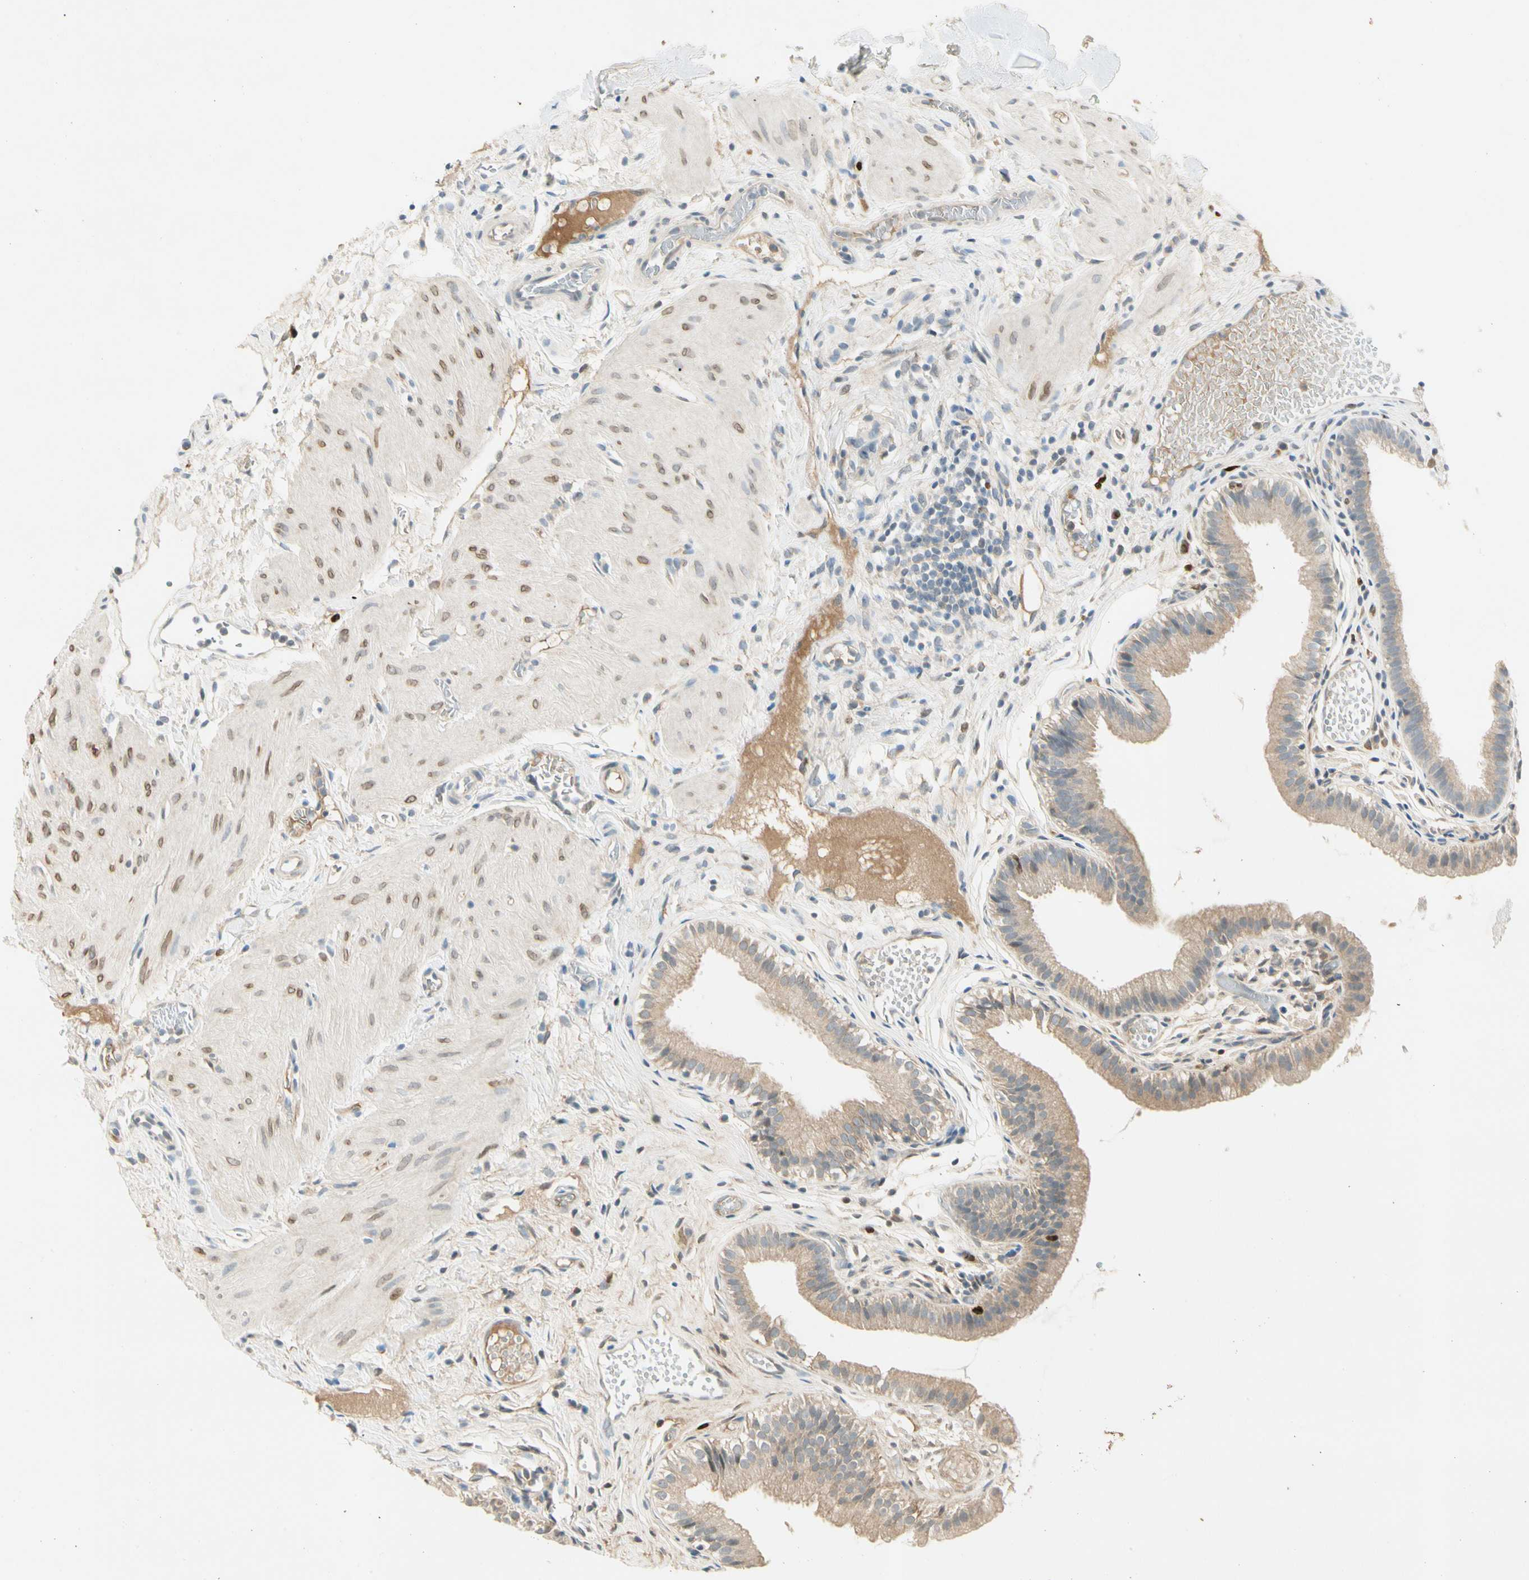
{"staining": {"intensity": "weak", "quantity": ">75%", "location": "cytoplasmic/membranous"}, "tissue": "gallbladder", "cell_type": "Glandular cells", "image_type": "normal", "snomed": [{"axis": "morphology", "description": "Normal tissue, NOS"}, {"axis": "topography", "description": "Gallbladder"}], "caption": "The histopathology image displays staining of benign gallbladder, revealing weak cytoplasmic/membranous protein staining (brown color) within glandular cells. The staining was performed using DAB (3,3'-diaminobenzidine), with brown indicating positive protein expression. Nuclei are stained blue with hematoxylin.", "gene": "PITX1", "patient": {"sex": "female", "age": 26}}